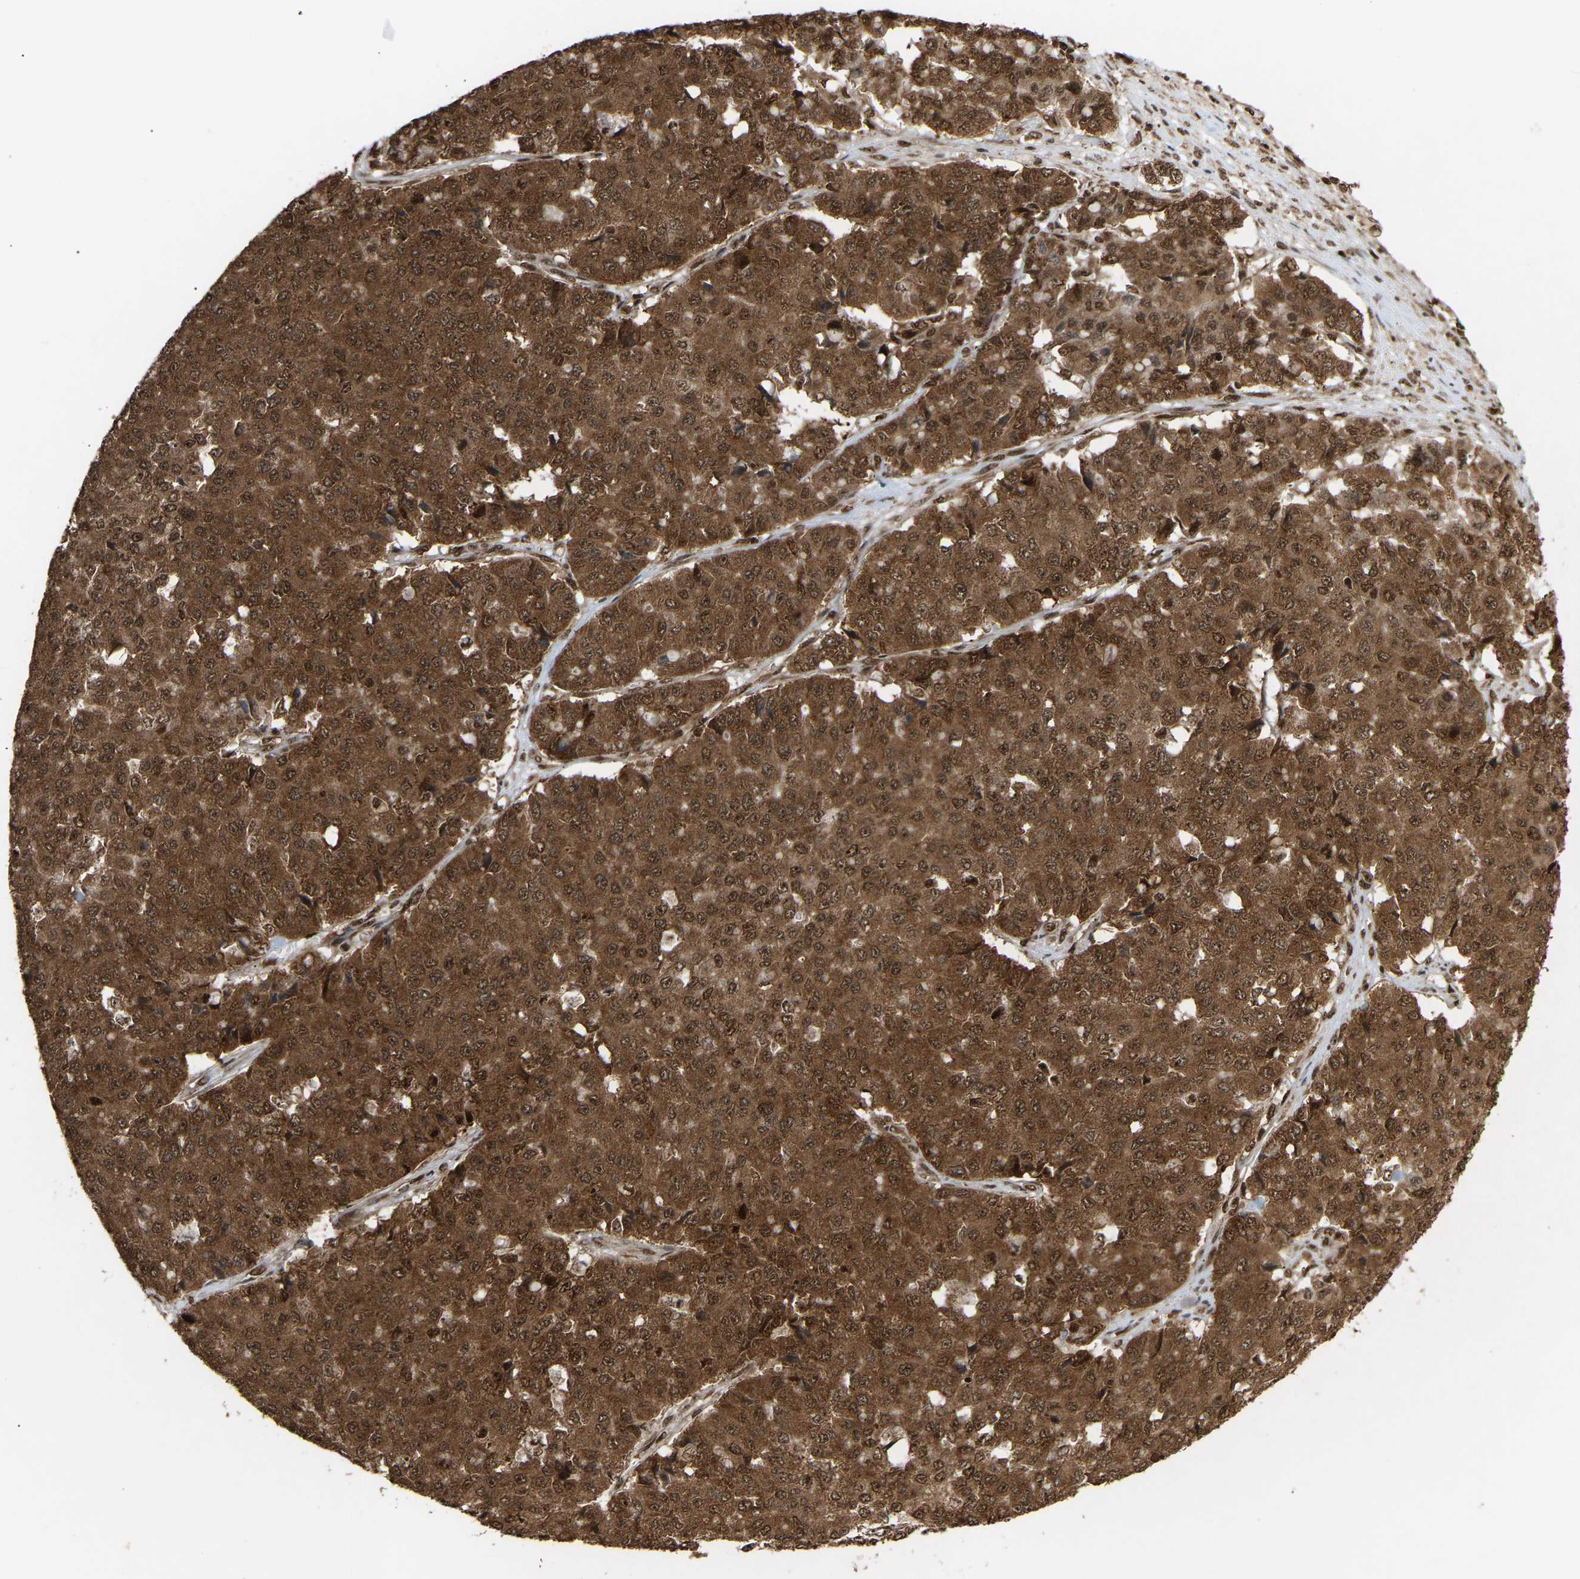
{"staining": {"intensity": "strong", "quantity": ">75%", "location": "nuclear"}, "tissue": "pancreatic cancer", "cell_type": "Tumor cells", "image_type": "cancer", "snomed": [{"axis": "morphology", "description": "Adenocarcinoma, NOS"}, {"axis": "topography", "description": "Pancreas"}], "caption": "Tumor cells exhibit strong nuclear positivity in approximately >75% of cells in pancreatic adenocarcinoma.", "gene": "ALYREF", "patient": {"sex": "male", "age": 50}}